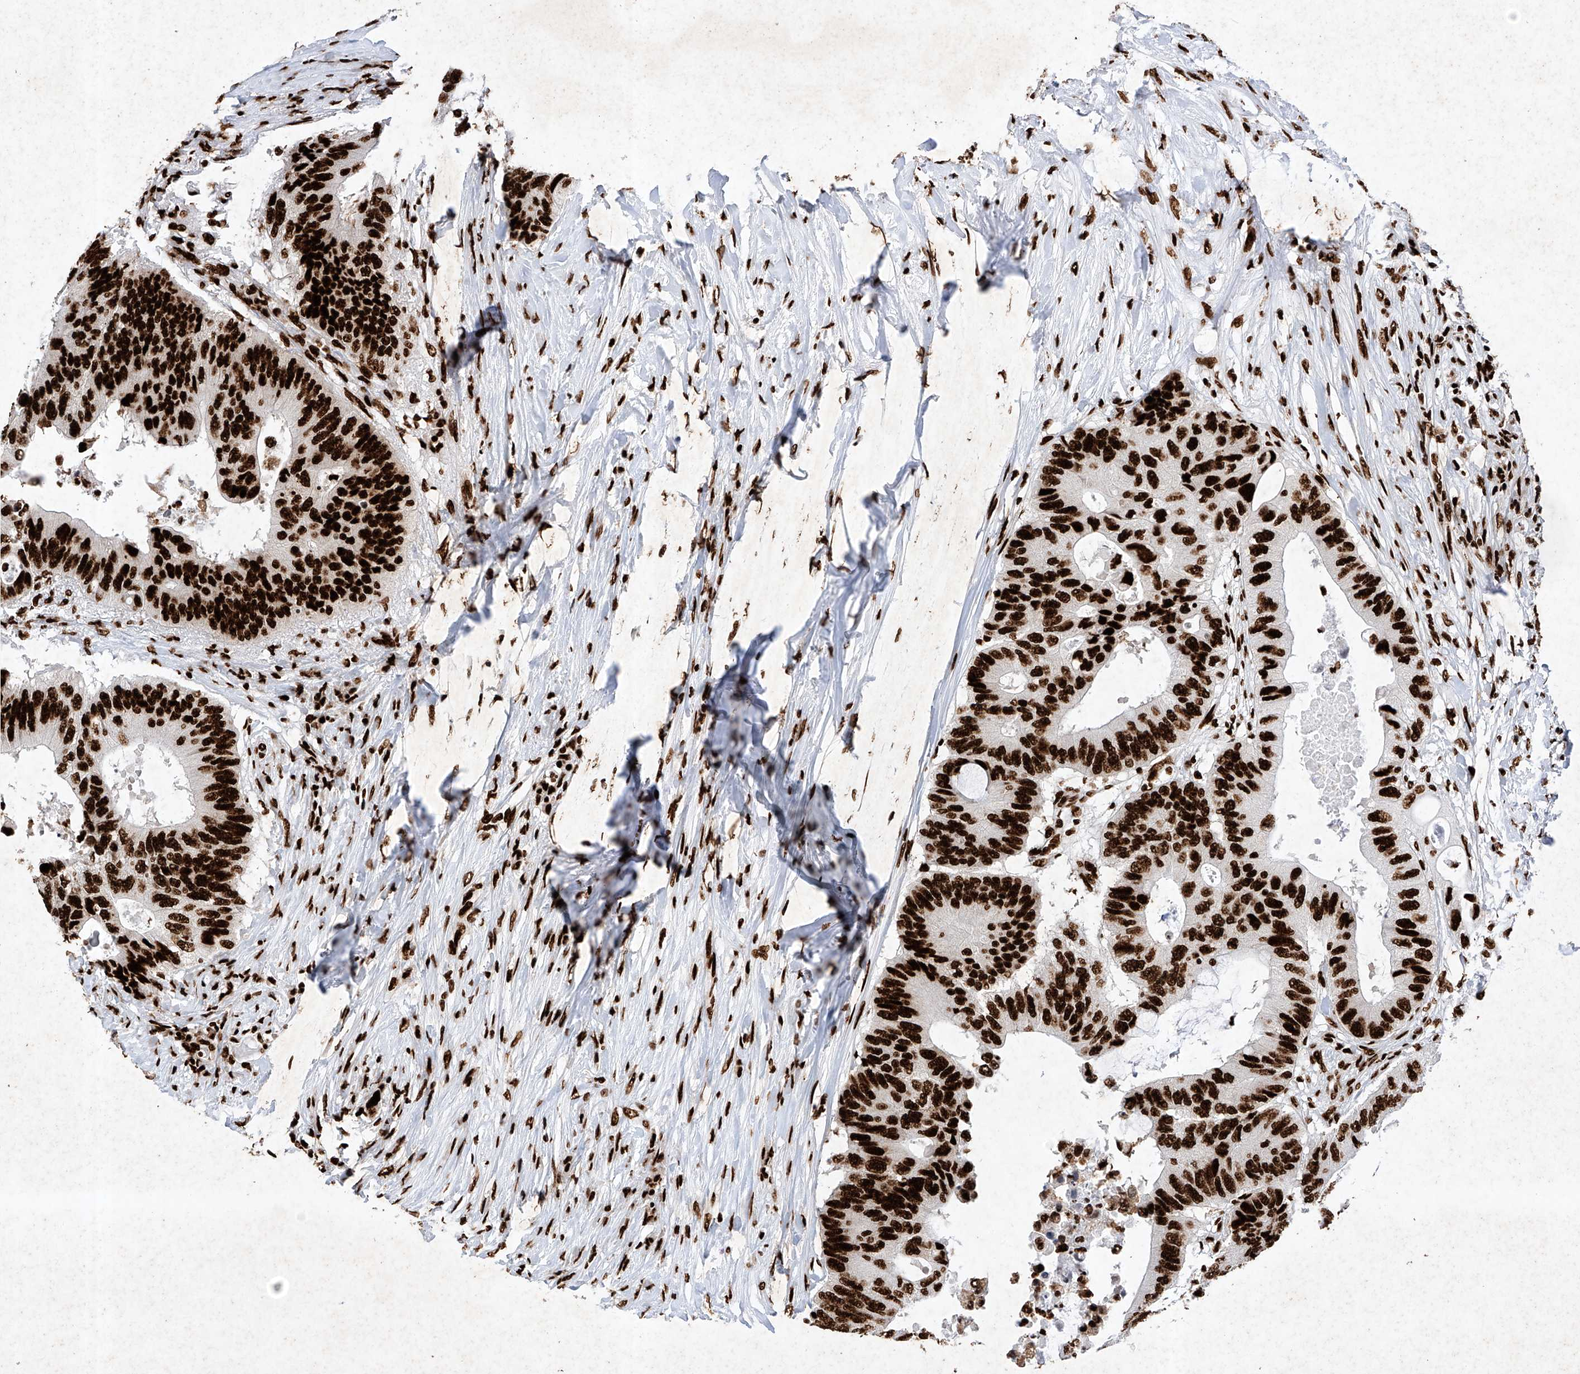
{"staining": {"intensity": "strong", "quantity": ">75%", "location": "nuclear"}, "tissue": "colorectal cancer", "cell_type": "Tumor cells", "image_type": "cancer", "snomed": [{"axis": "morphology", "description": "Adenocarcinoma, NOS"}, {"axis": "topography", "description": "Colon"}], "caption": "Immunohistochemistry of colorectal cancer (adenocarcinoma) demonstrates high levels of strong nuclear positivity in about >75% of tumor cells.", "gene": "SRSF6", "patient": {"sex": "male", "age": 71}}